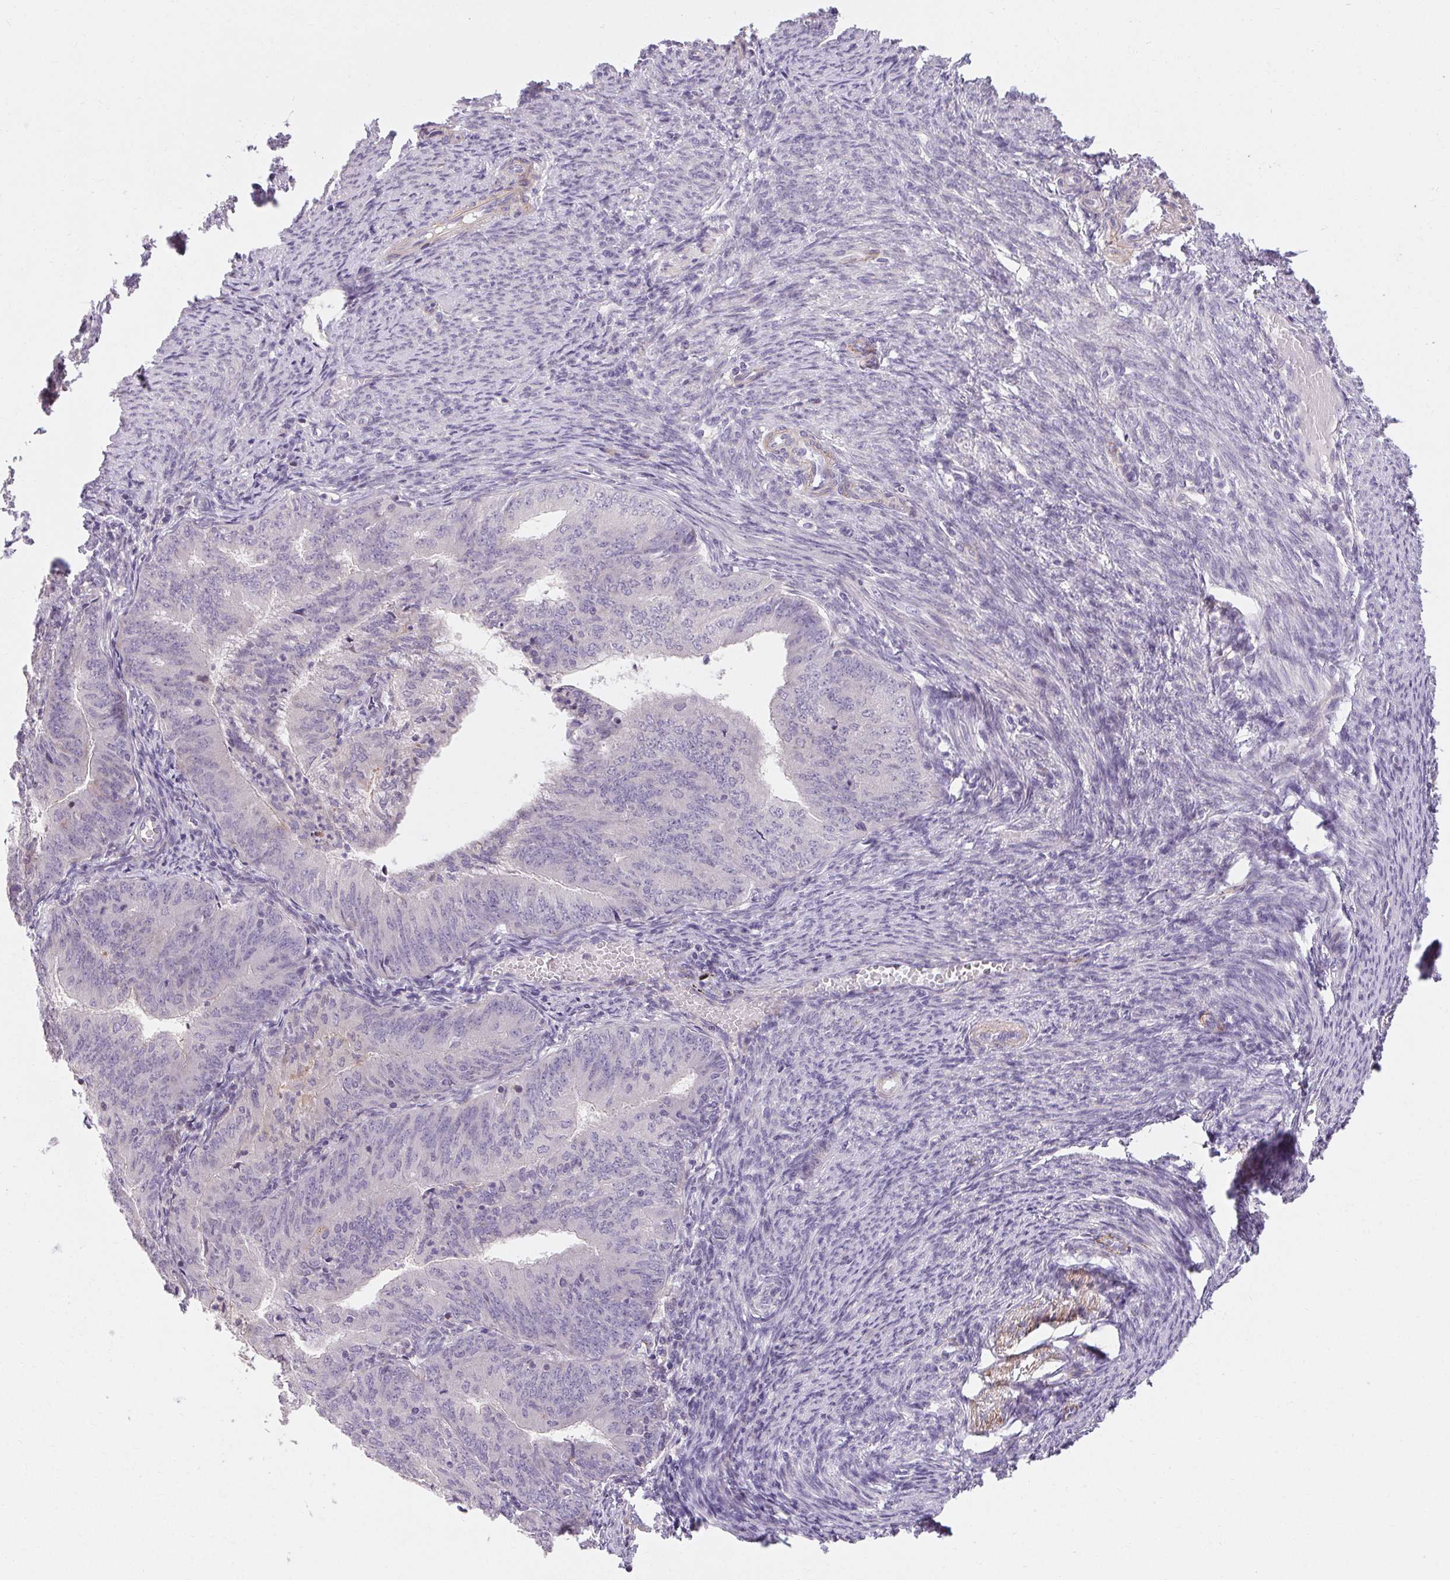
{"staining": {"intensity": "negative", "quantity": "none", "location": "none"}, "tissue": "endometrial cancer", "cell_type": "Tumor cells", "image_type": "cancer", "snomed": [{"axis": "morphology", "description": "Adenocarcinoma, NOS"}, {"axis": "topography", "description": "Endometrium"}], "caption": "Tumor cells are negative for brown protein staining in endometrial cancer.", "gene": "TMEM52B", "patient": {"sex": "female", "age": 57}}